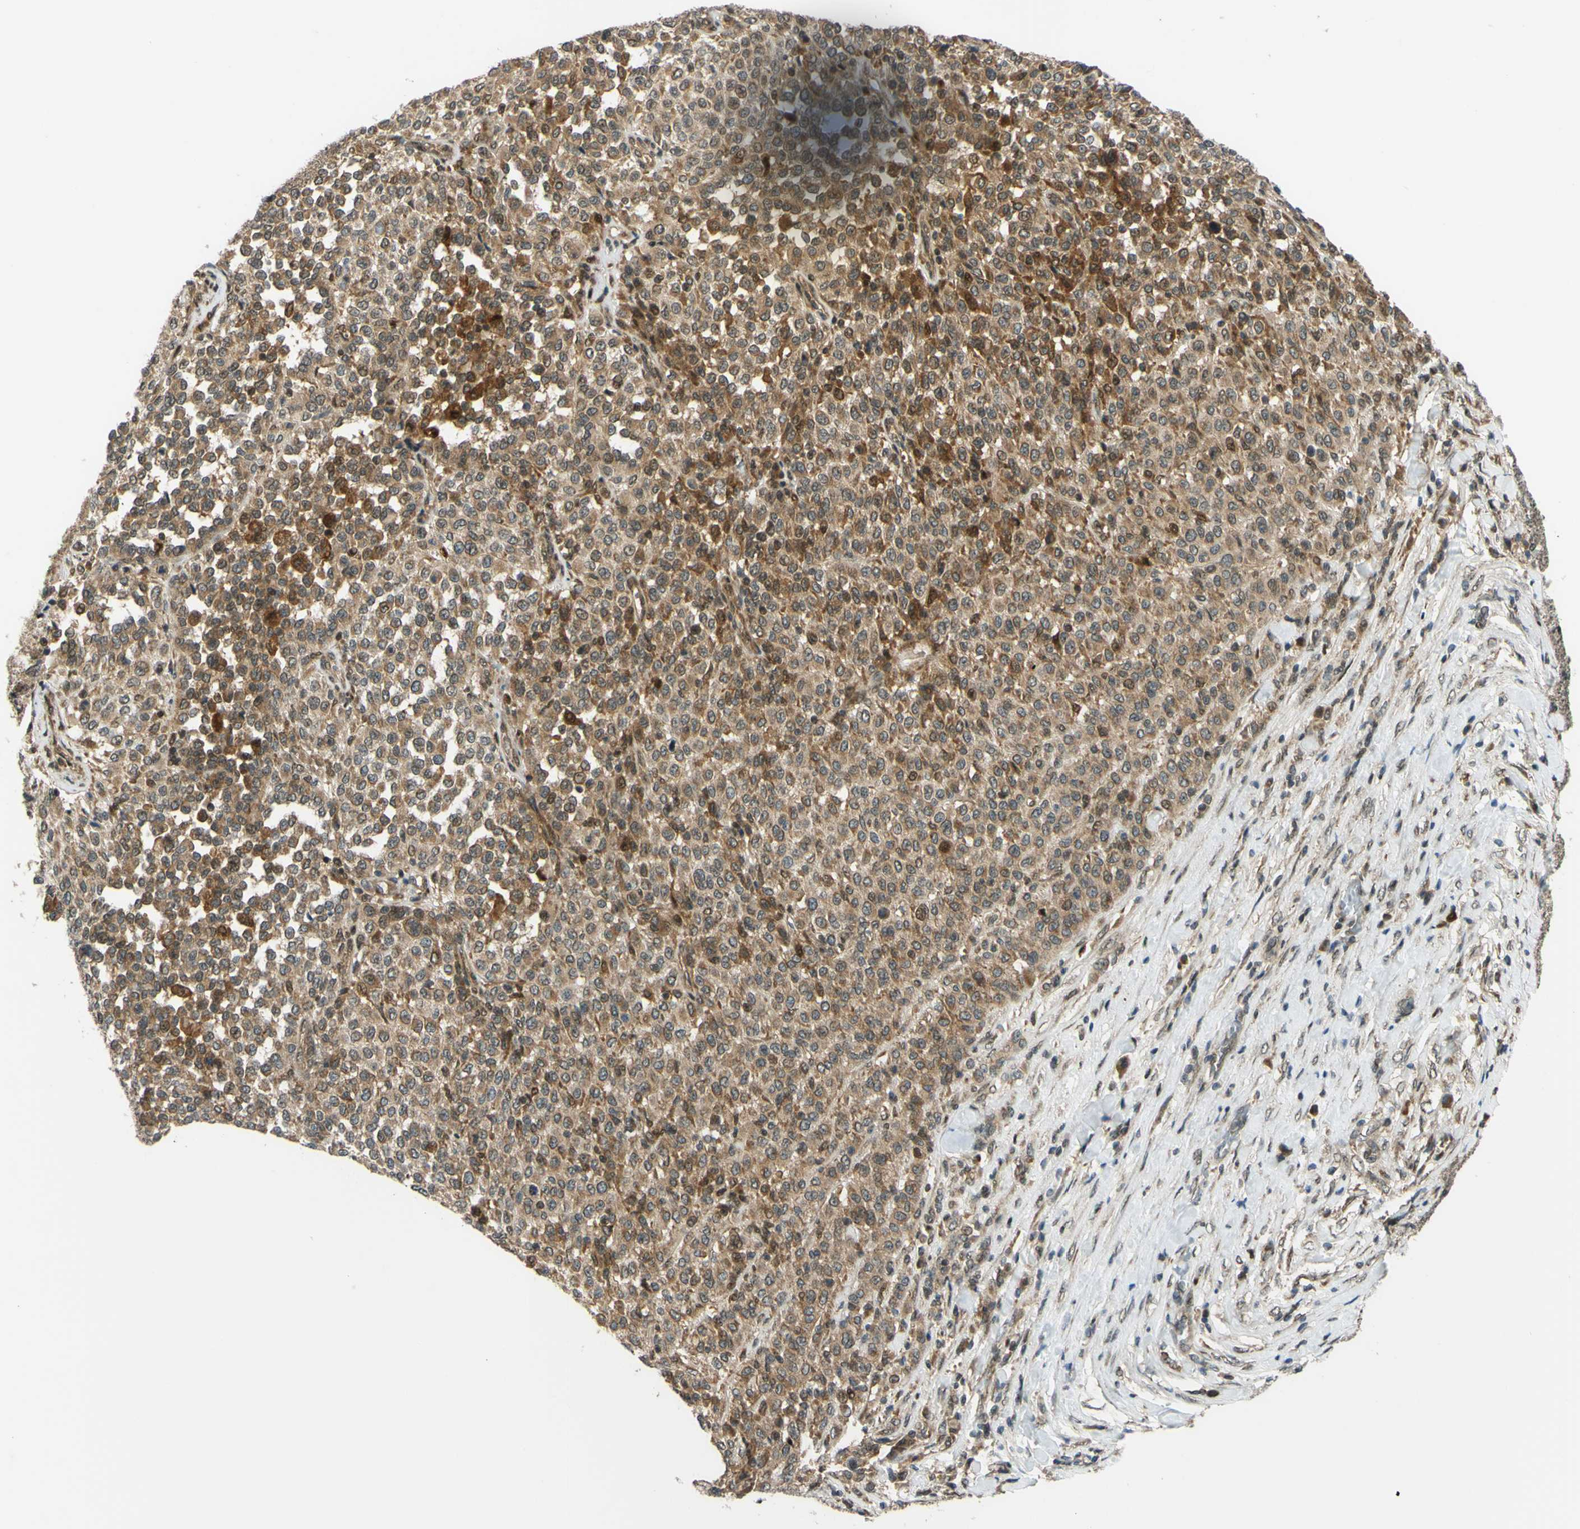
{"staining": {"intensity": "weak", "quantity": ">75%", "location": "cytoplasmic/membranous,nuclear"}, "tissue": "melanoma", "cell_type": "Tumor cells", "image_type": "cancer", "snomed": [{"axis": "morphology", "description": "Malignant melanoma, Metastatic site"}, {"axis": "topography", "description": "Pancreas"}], "caption": "A photomicrograph of human melanoma stained for a protein reveals weak cytoplasmic/membranous and nuclear brown staining in tumor cells. The protein of interest is shown in brown color, while the nuclei are stained blue.", "gene": "ABCC8", "patient": {"sex": "female", "age": 30}}